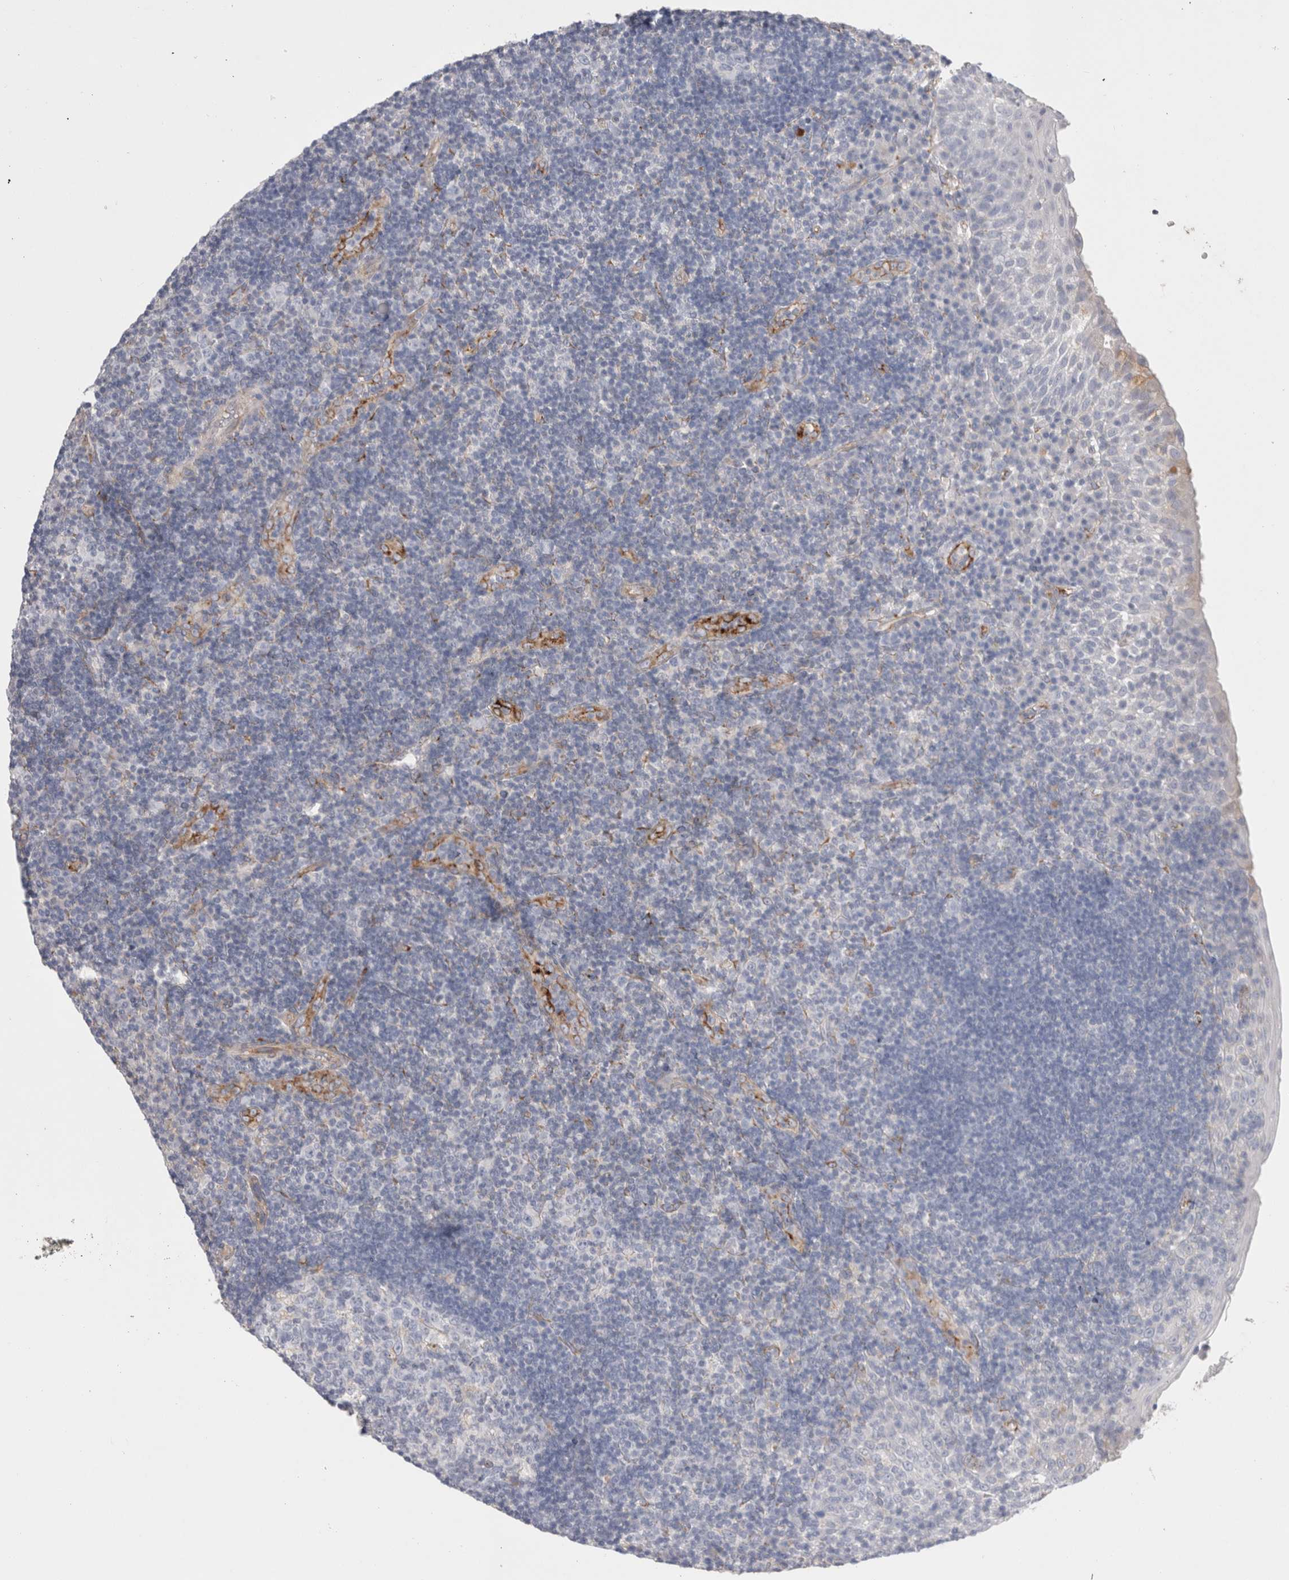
{"staining": {"intensity": "negative", "quantity": "none", "location": "none"}, "tissue": "tonsil", "cell_type": "Germinal center cells", "image_type": "normal", "snomed": [{"axis": "morphology", "description": "Normal tissue, NOS"}, {"axis": "topography", "description": "Tonsil"}], "caption": "Unremarkable tonsil was stained to show a protein in brown. There is no significant expression in germinal center cells.", "gene": "CNPY4", "patient": {"sex": "female", "age": 40}}